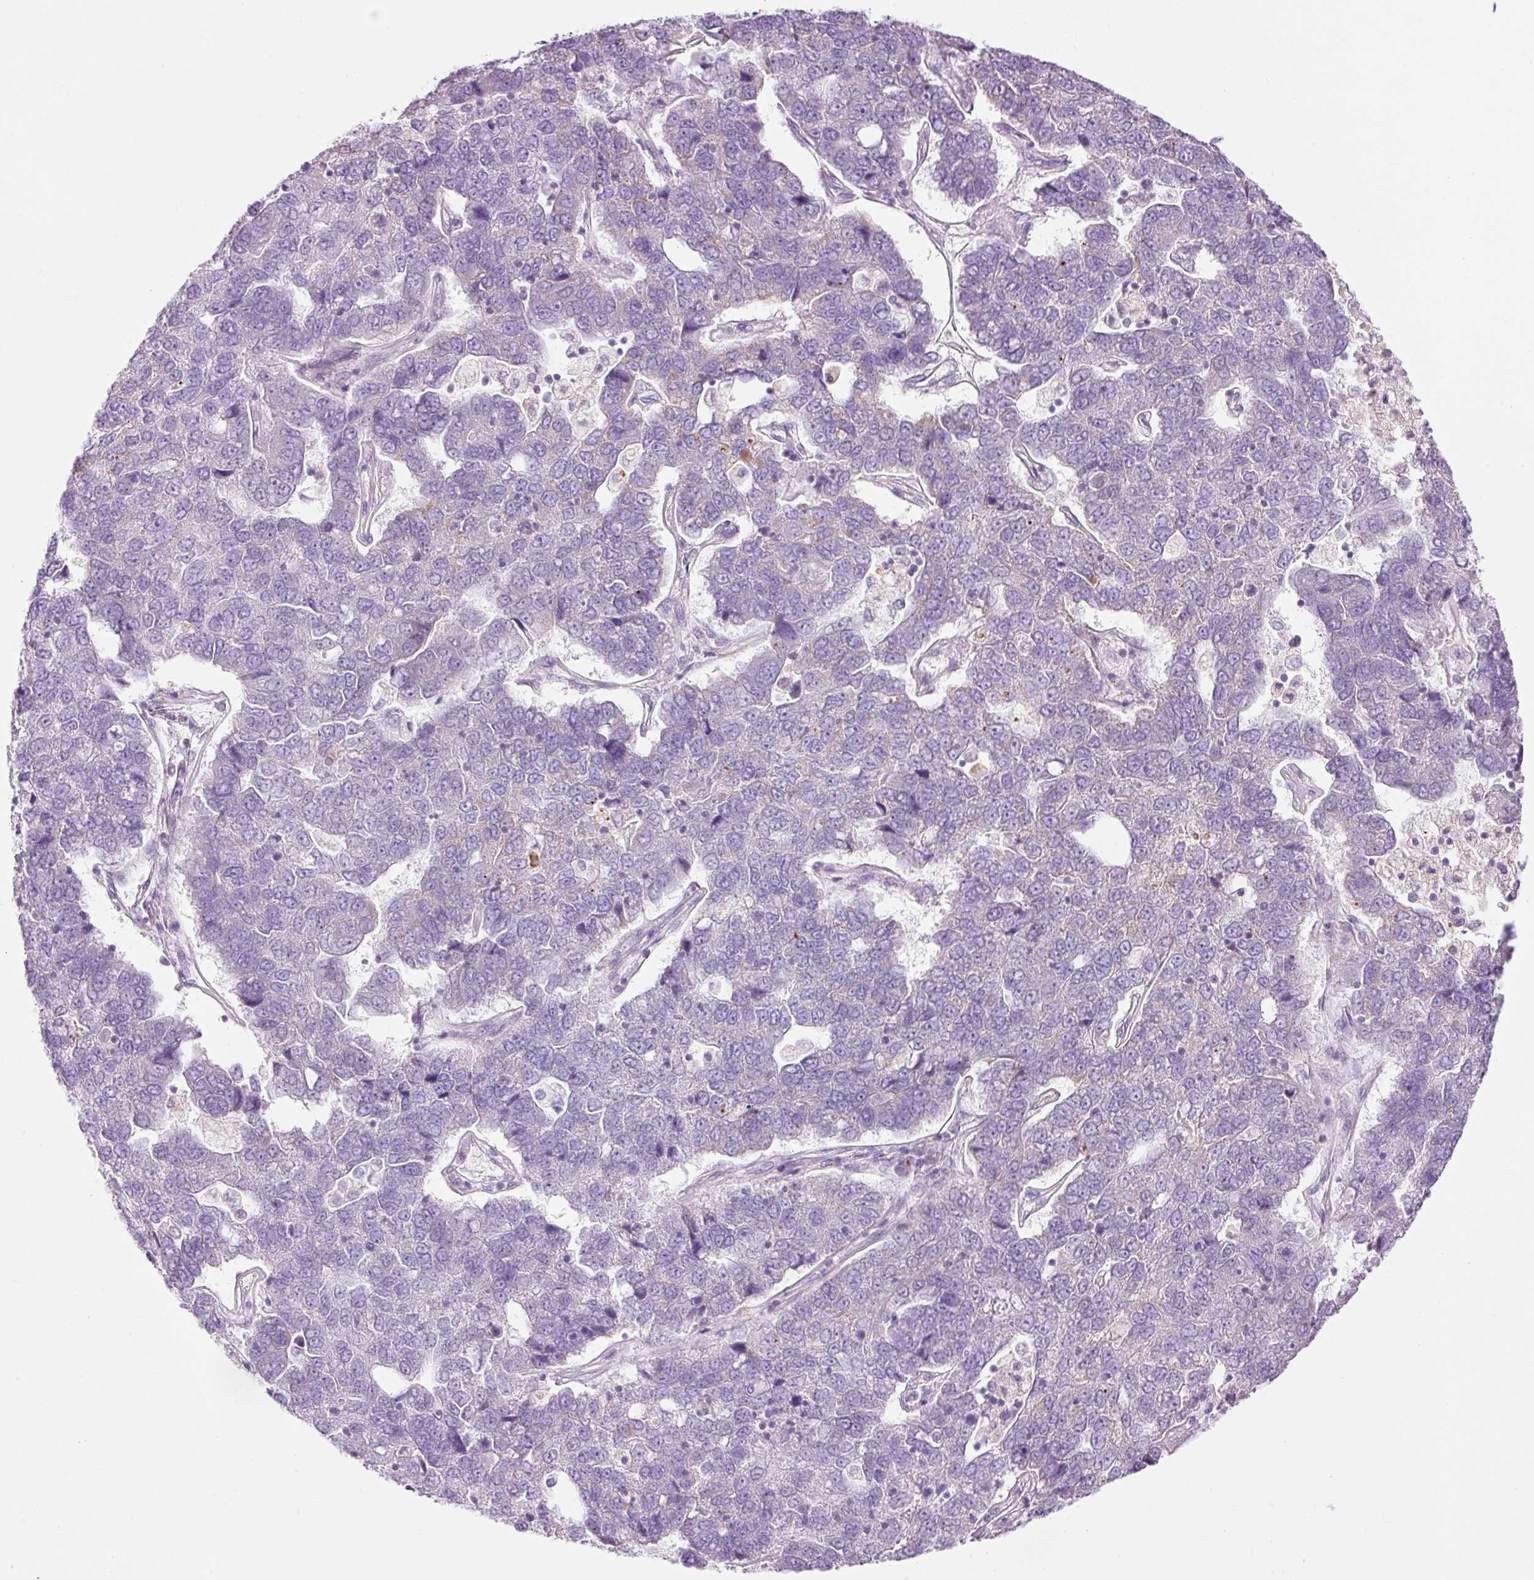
{"staining": {"intensity": "strong", "quantity": "<25%", "location": "cytoplasmic/membranous"}, "tissue": "pancreatic cancer", "cell_type": "Tumor cells", "image_type": "cancer", "snomed": [{"axis": "morphology", "description": "Adenocarcinoma, NOS"}, {"axis": "topography", "description": "Pancreas"}], "caption": "Strong cytoplasmic/membranous staining for a protein is appreciated in approximately <25% of tumor cells of pancreatic cancer using IHC.", "gene": "CARD16", "patient": {"sex": "female", "age": 61}}